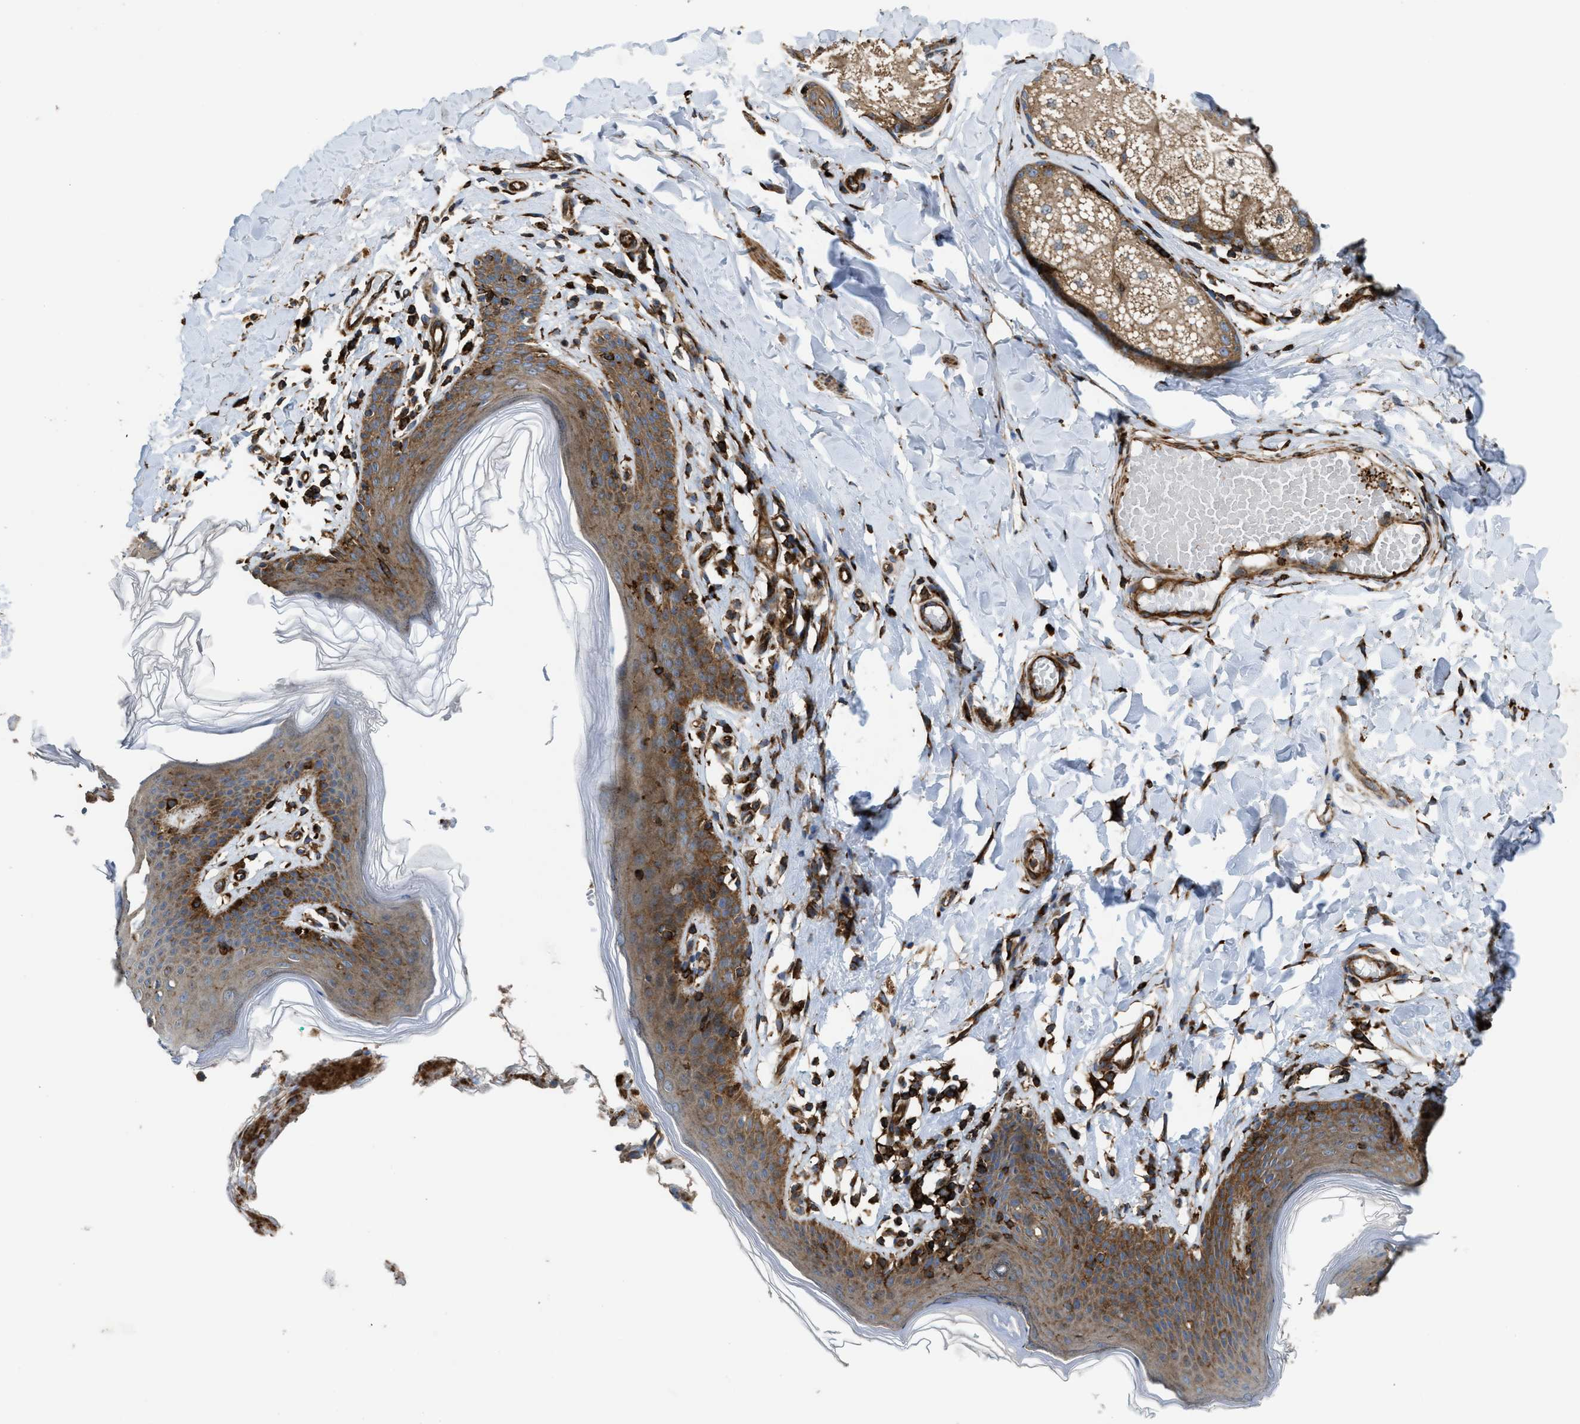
{"staining": {"intensity": "strong", "quantity": ">75%", "location": "cytoplasmic/membranous"}, "tissue": "skin", "cell_type": "Epidermal cells", "image_type": "normal", "snomed": [{"axis": "morphology", "description": "Normal tissue, NOS"}, {"axis": "topography", "description": "Vulva"}], "caption": "Human skin stained for a protein (brown) reveals strong cytoplasmic/membranous positive staining in approximately >75% of epidermal cells.", "gene": "EGLN1", "patient": {"sex": "female", "age": 66}}